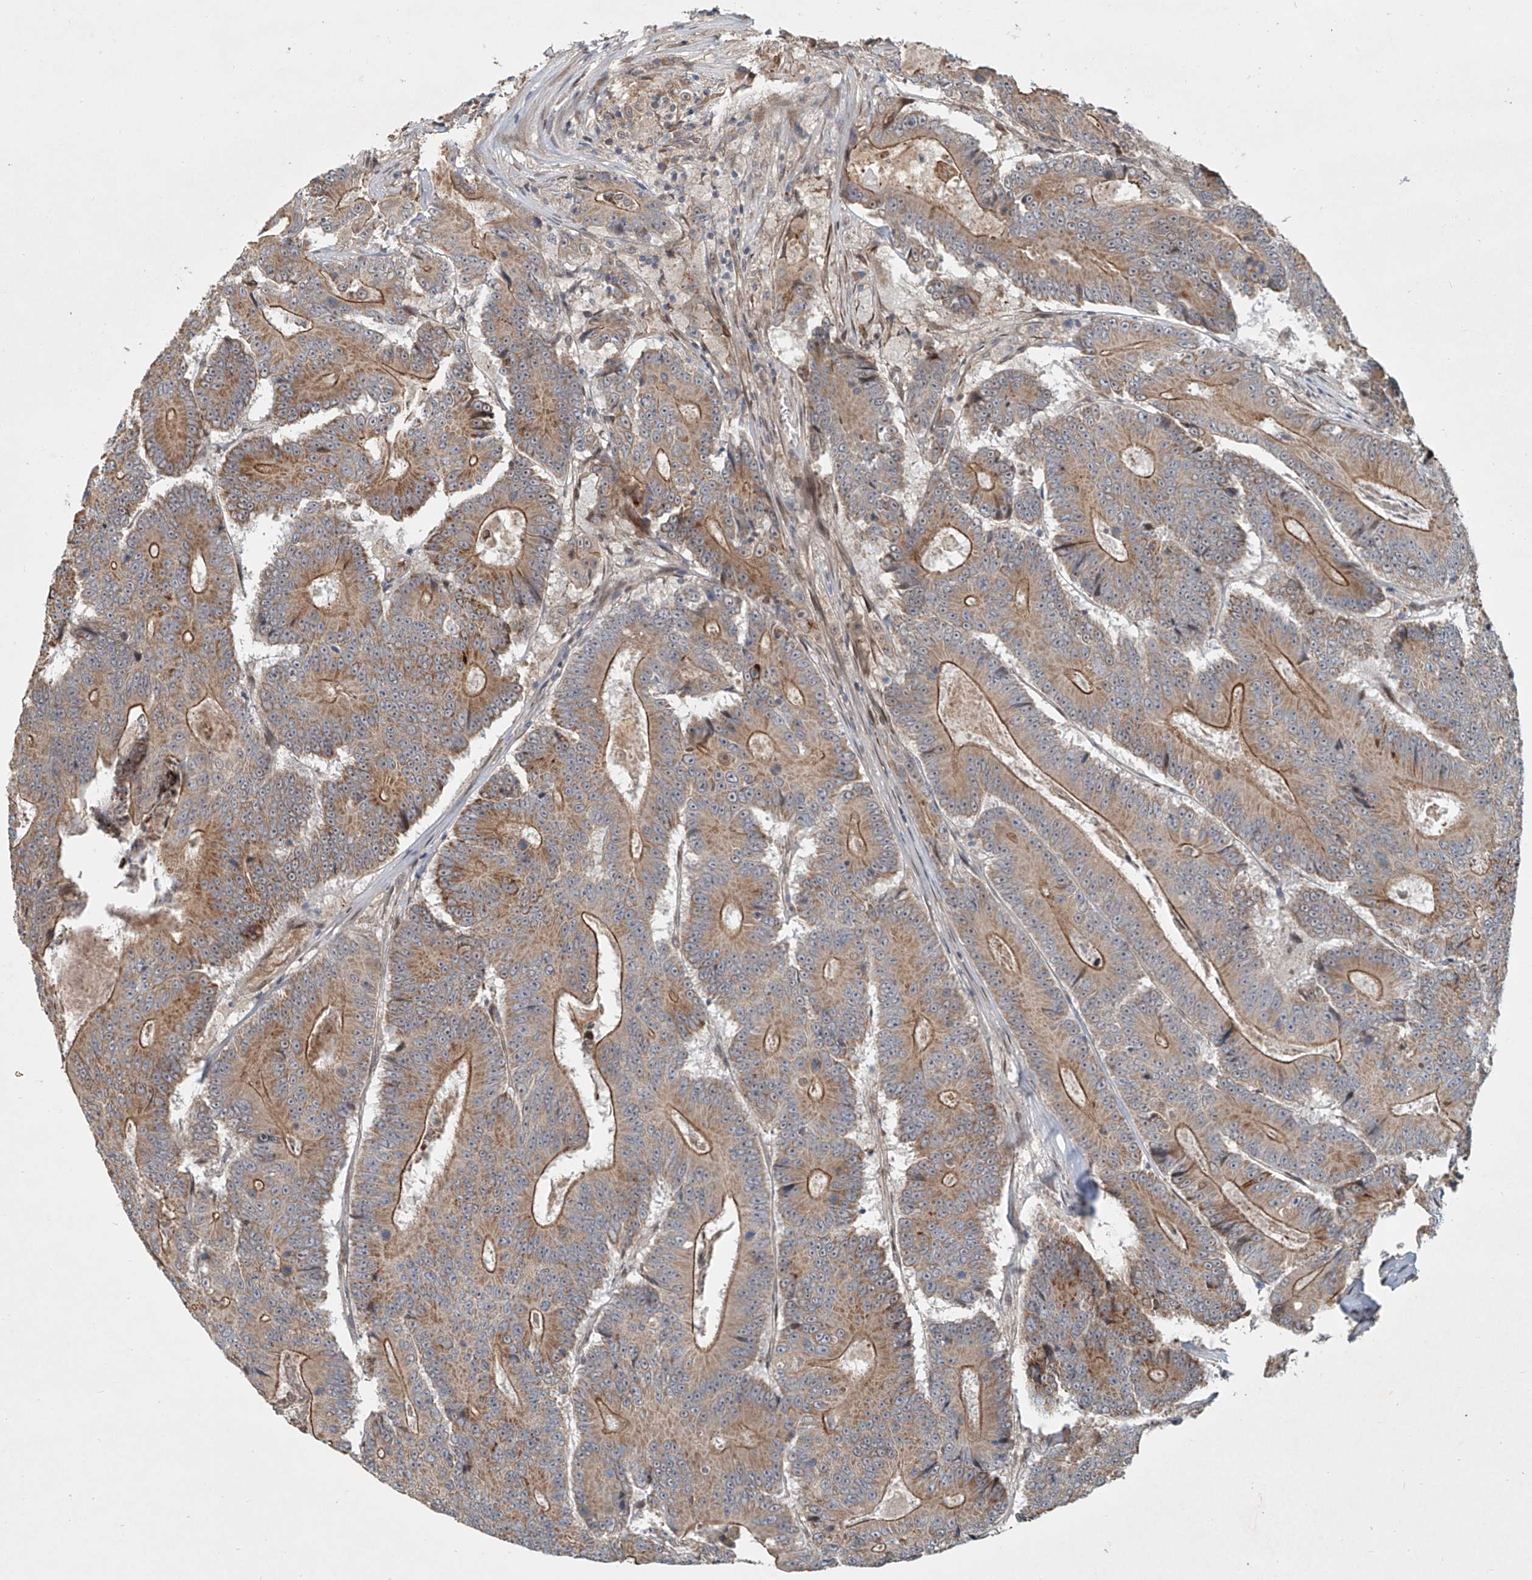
{"staining": {"intensity": "moderate", "quantity": ">75%", "location": "cytoplasmic/membranous"}, "tissue": "colorectal cancer", "cell_type": "Tumor cells", "image_type": "cancer", "snomed": [{"axis": "morphology", "description": "Adenocarcinoma, NOS"}, {"axis": "topography", "description": "Colon"}], "caption": "Moderate cytoplasmic/membranous staining for a protein is seen in approximately >75% of tumor cells of adenocarcinoma (colorectal) using immunohistochemistry (IHC).", "gene": "SASH1", "patient": {"sex": "male", "age": 83}}